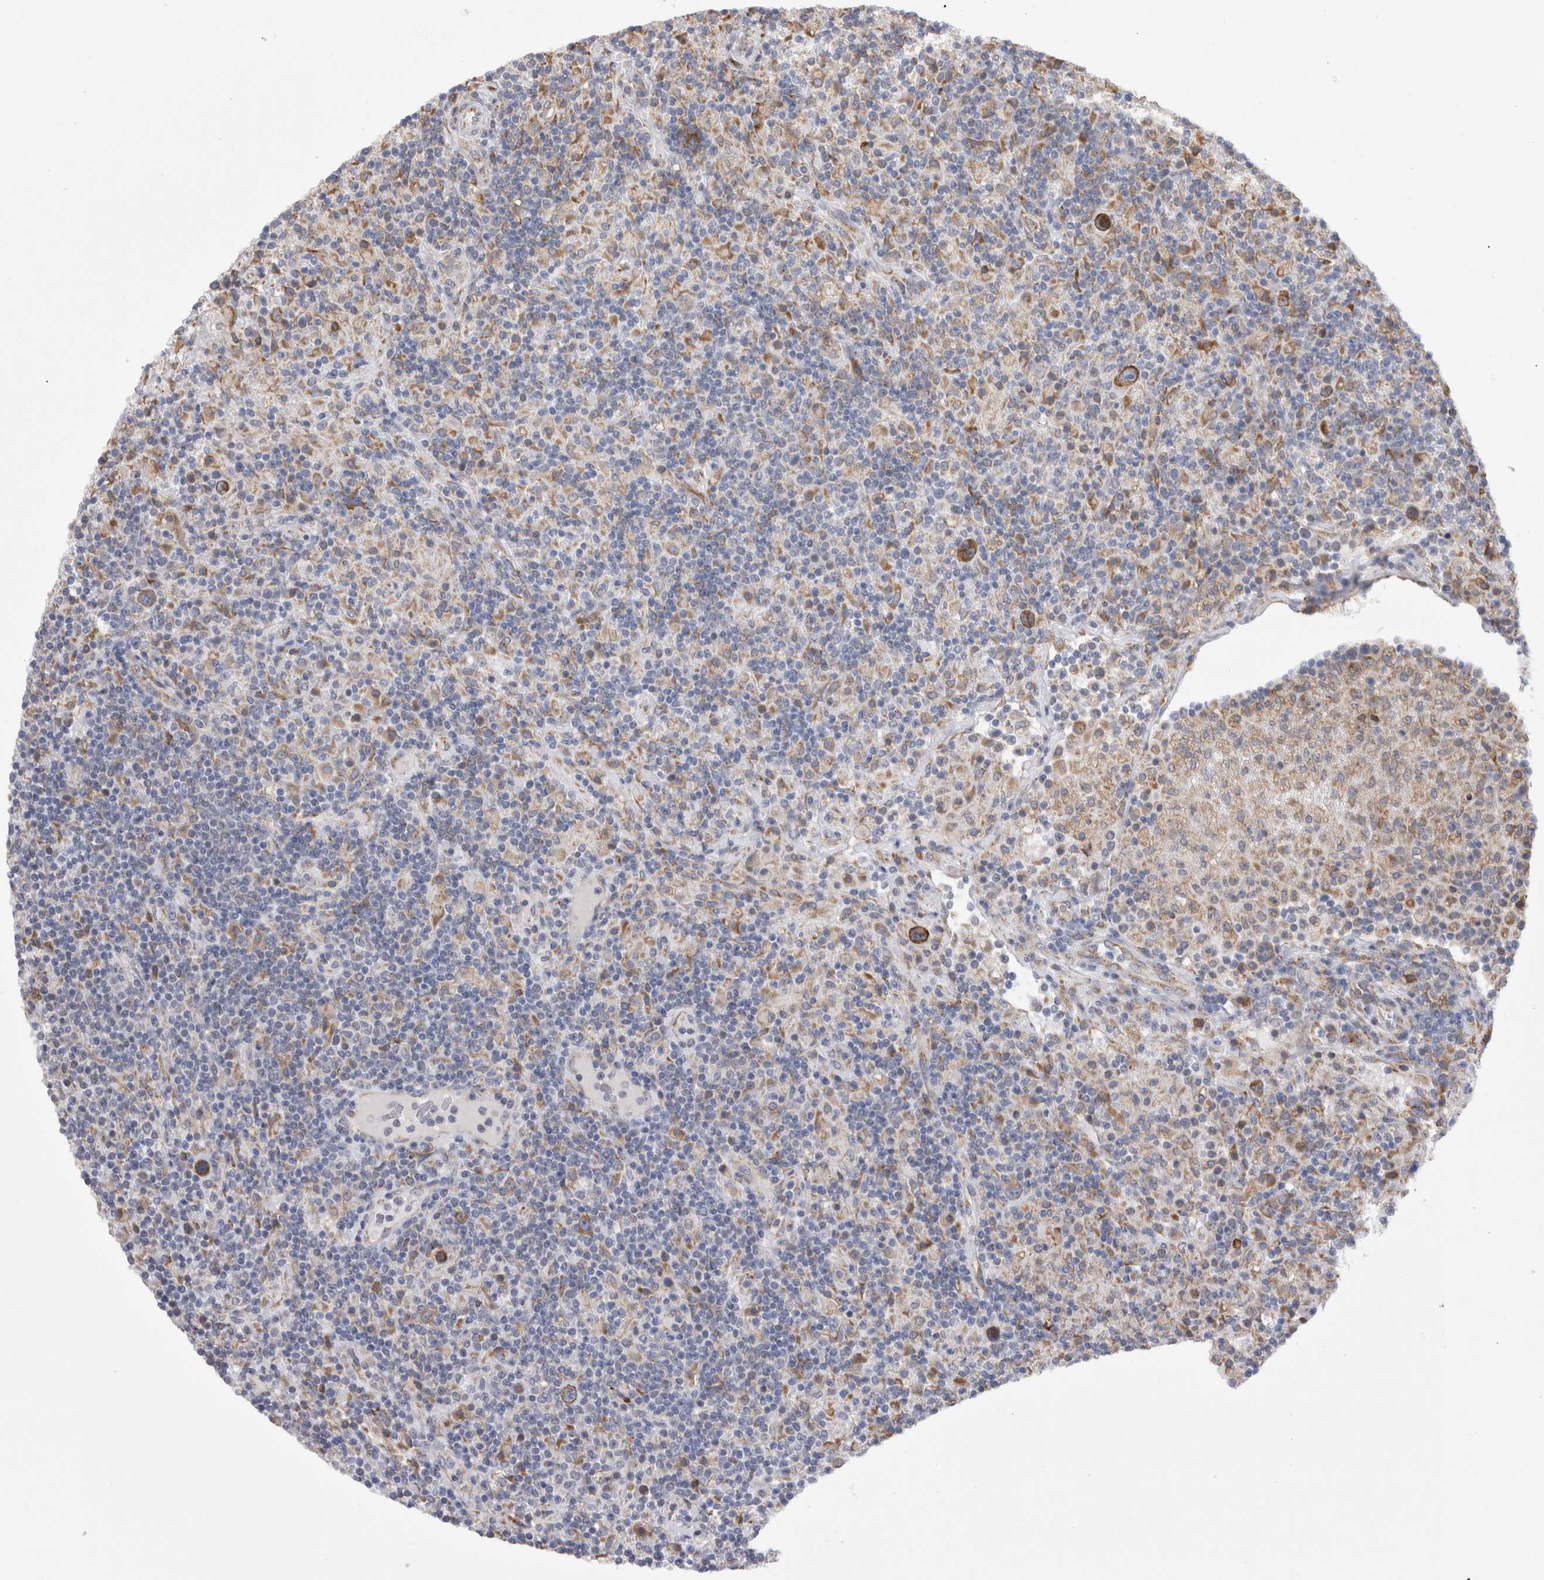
{"staining": {"intensity": "moderate", "quantity": "25%-75%", "location": "cytoplasmic/membranous"}, "tissue": "lymphoma", "cell_type": "Tumor cells", "image_type": "cancer", "snomed": [{"axis": "morphology", "description": "Hodgkin's disease, NOS"}, {"axis": "topography", "description": "Lymph node"}], "caption": "A brown stain highlights moderate cytoplasmic/membranous staining of a protein in human lymphoma tumor cells.", "gene": "ZNF341", "patient": {"sex": "male", "age": 70}}